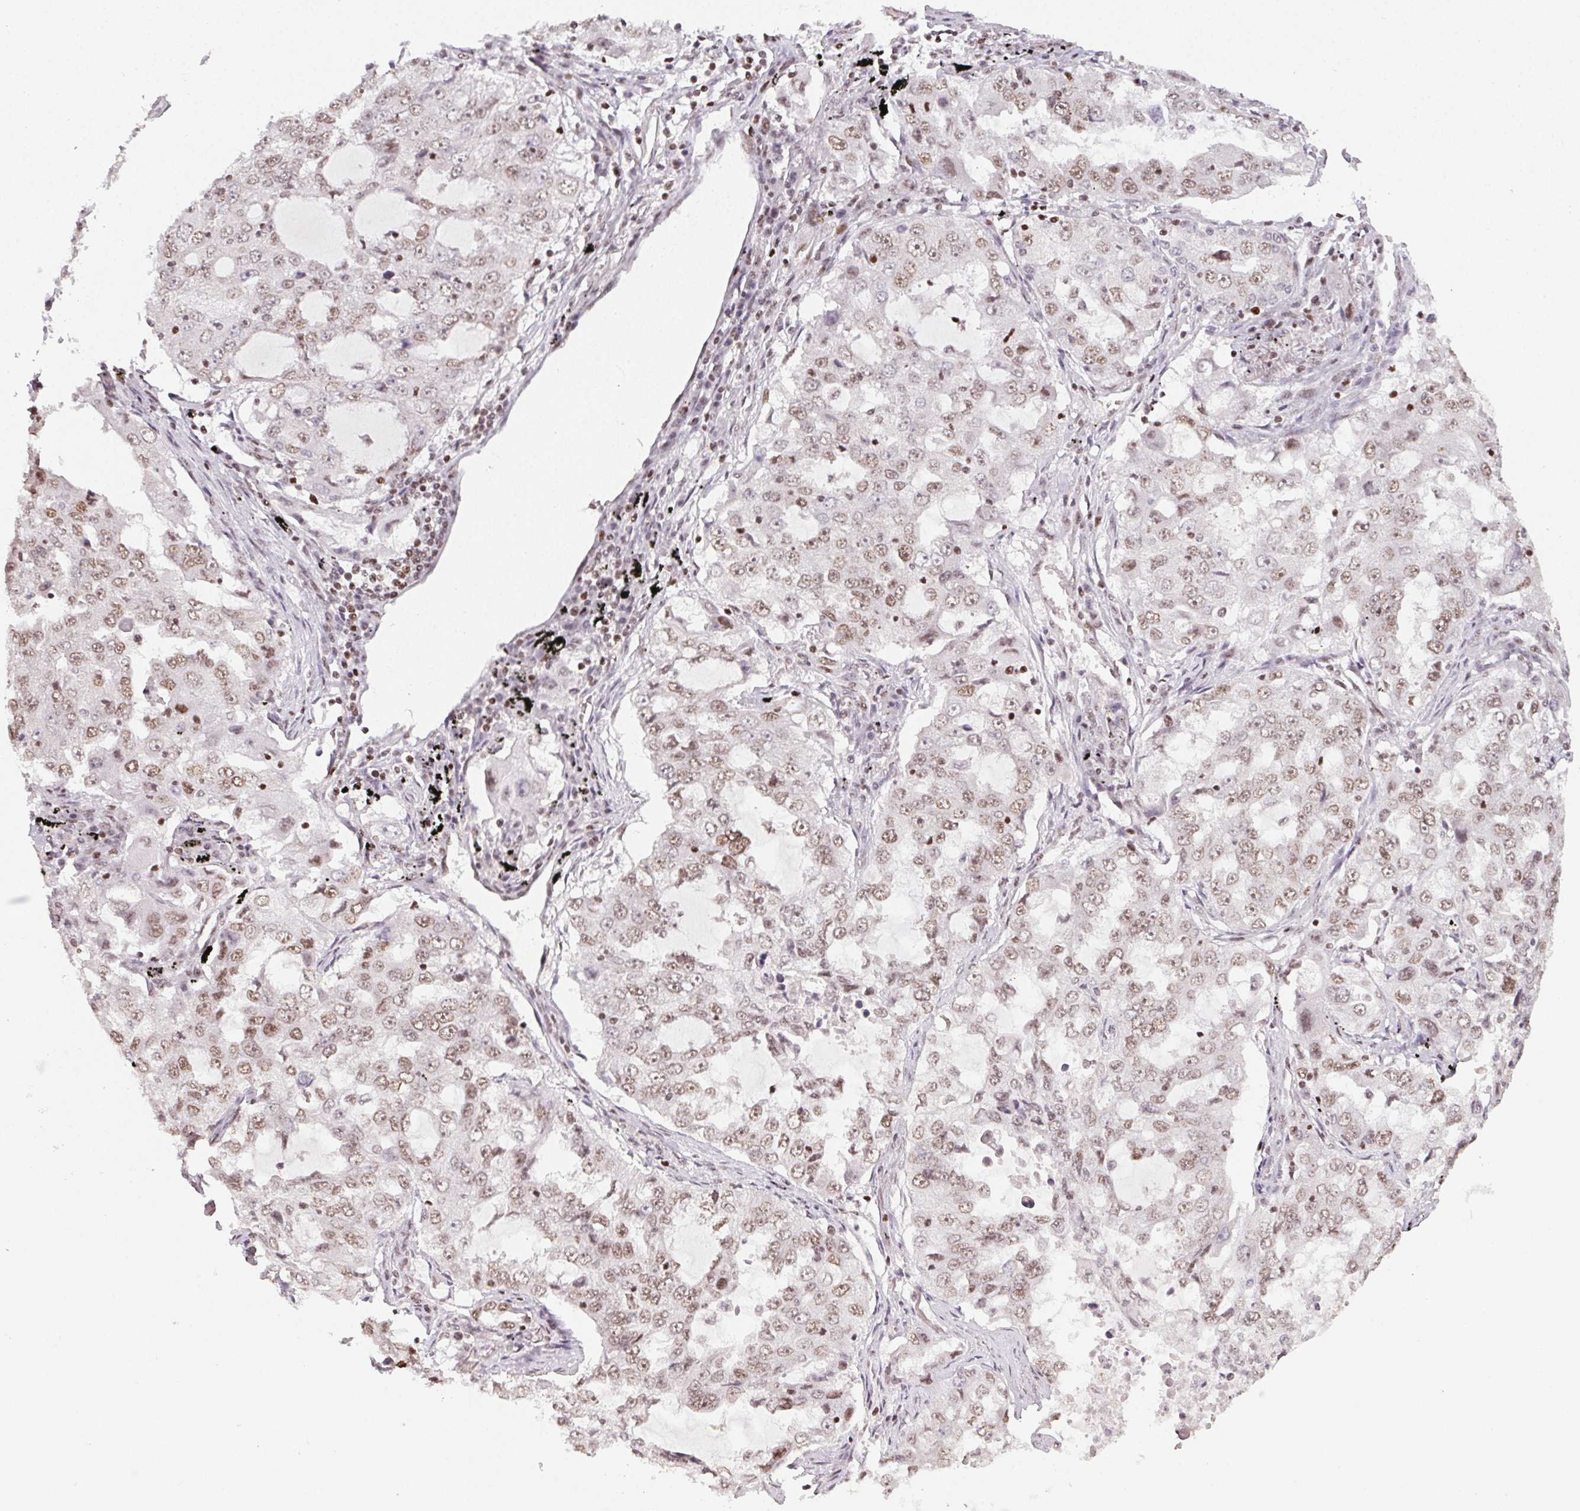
{"staining": {"intensity": "weak", "quantity": ">75%", "location": "nuclear"}, "tissue": "lung cancer", "cell_type": "Tumor cells", "image_type": "cancer", "snomed": [{"axis": "morphology", "description": "Adenocarcinoma, NOS"}, {"axis": "topography", "description": "Lung"}], "caption": "Protein expression analysis of human adenocarcinoma (lung) reveals weak nuclear positivity in about >75% of tumor cells.", "gene": "KMT2A", "patient": {"sex": "female", "age": 61}}